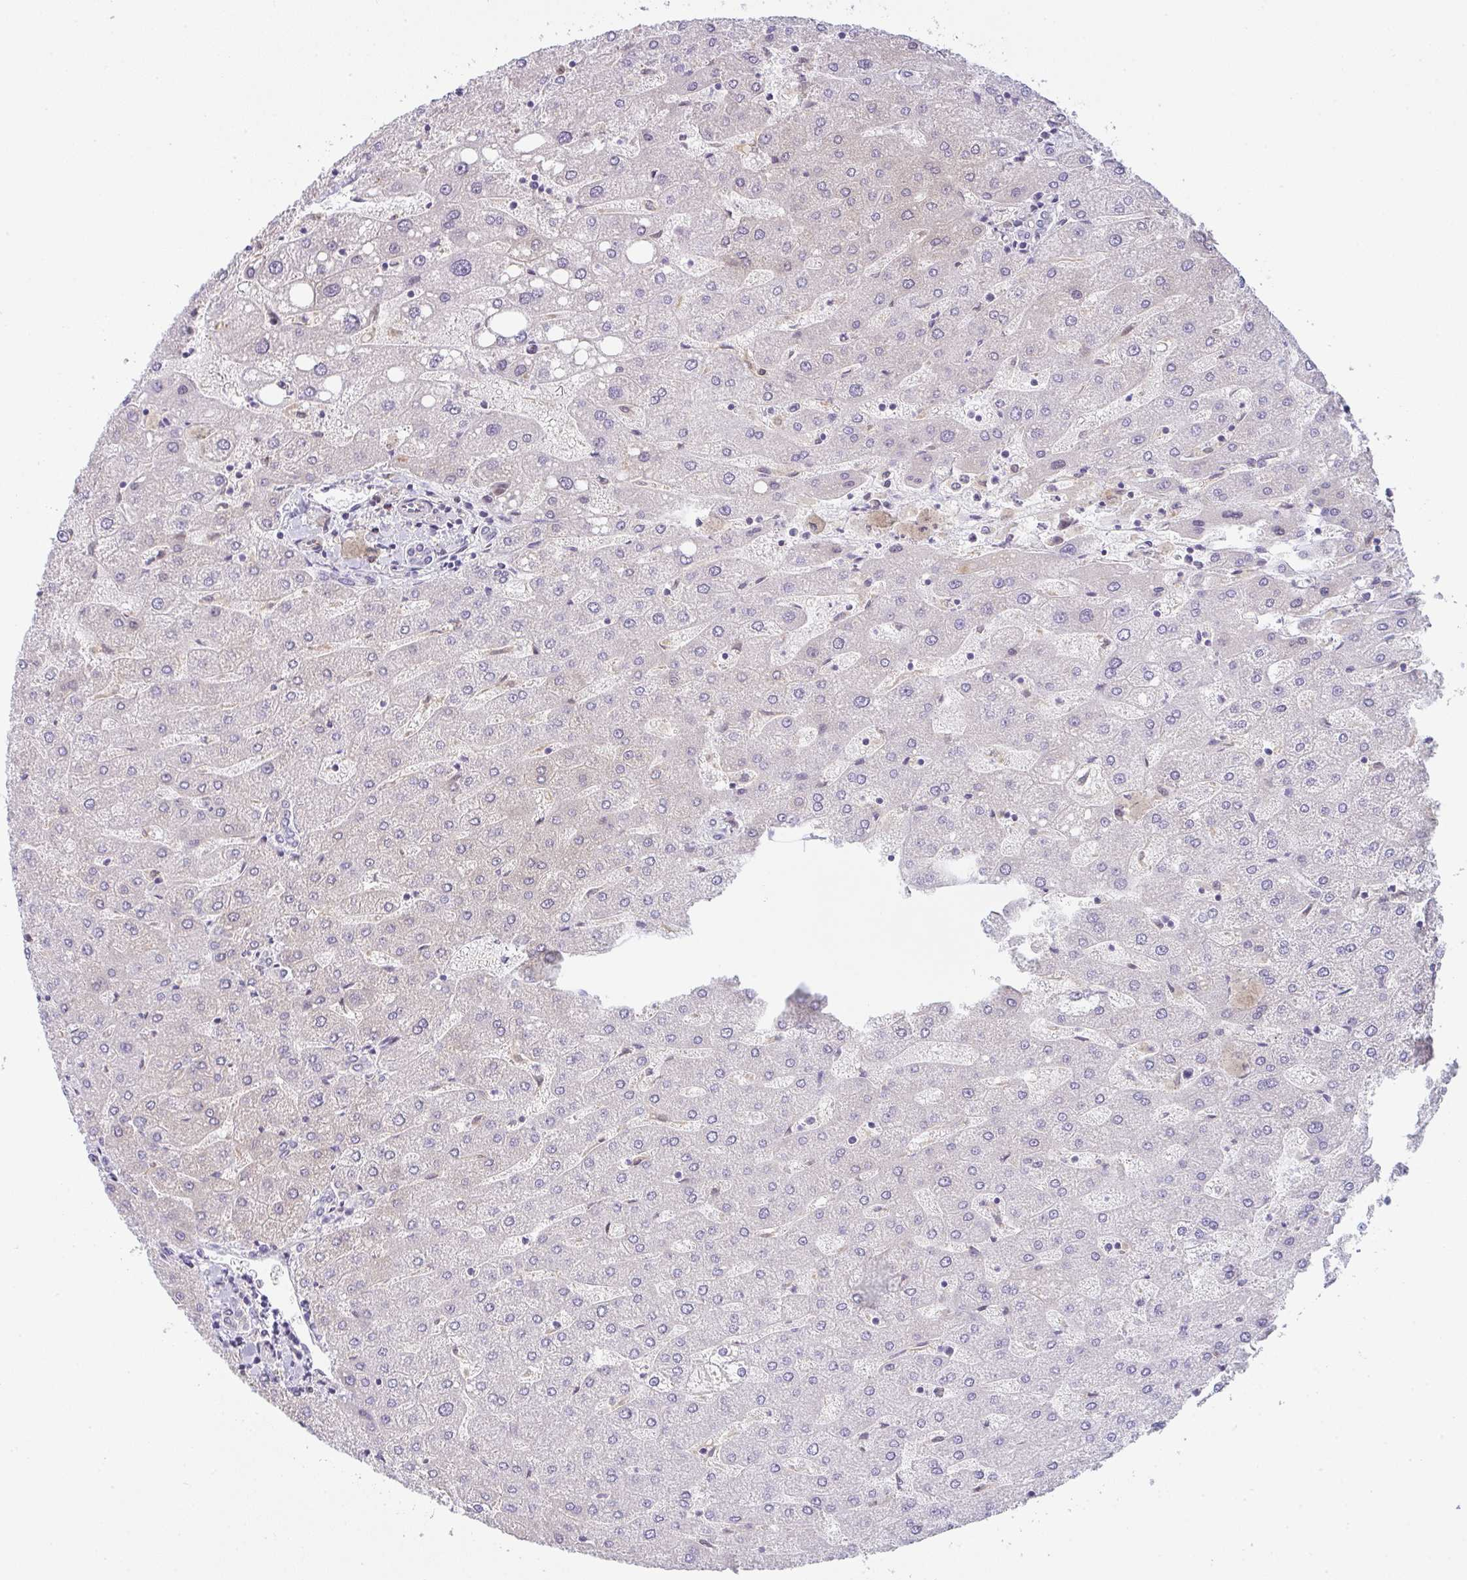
{"staining": {"intensity": "negative", "quantity": "none", "location": "none"}, "tissue": "liver", "cell_type": "Cholangiocytes", "image_type": "normal", "snomed": [{"axis": "morphology", "description": "Normal tissue, NOS"}, {"axis": "topography", "description": "Liver"}], "caption": "A histopathology image of liver stained for a protein exhibits no brown staining in cholangiocytes.", "gene": "COX7B", "patient": {"sex": "male", "age": 67}}